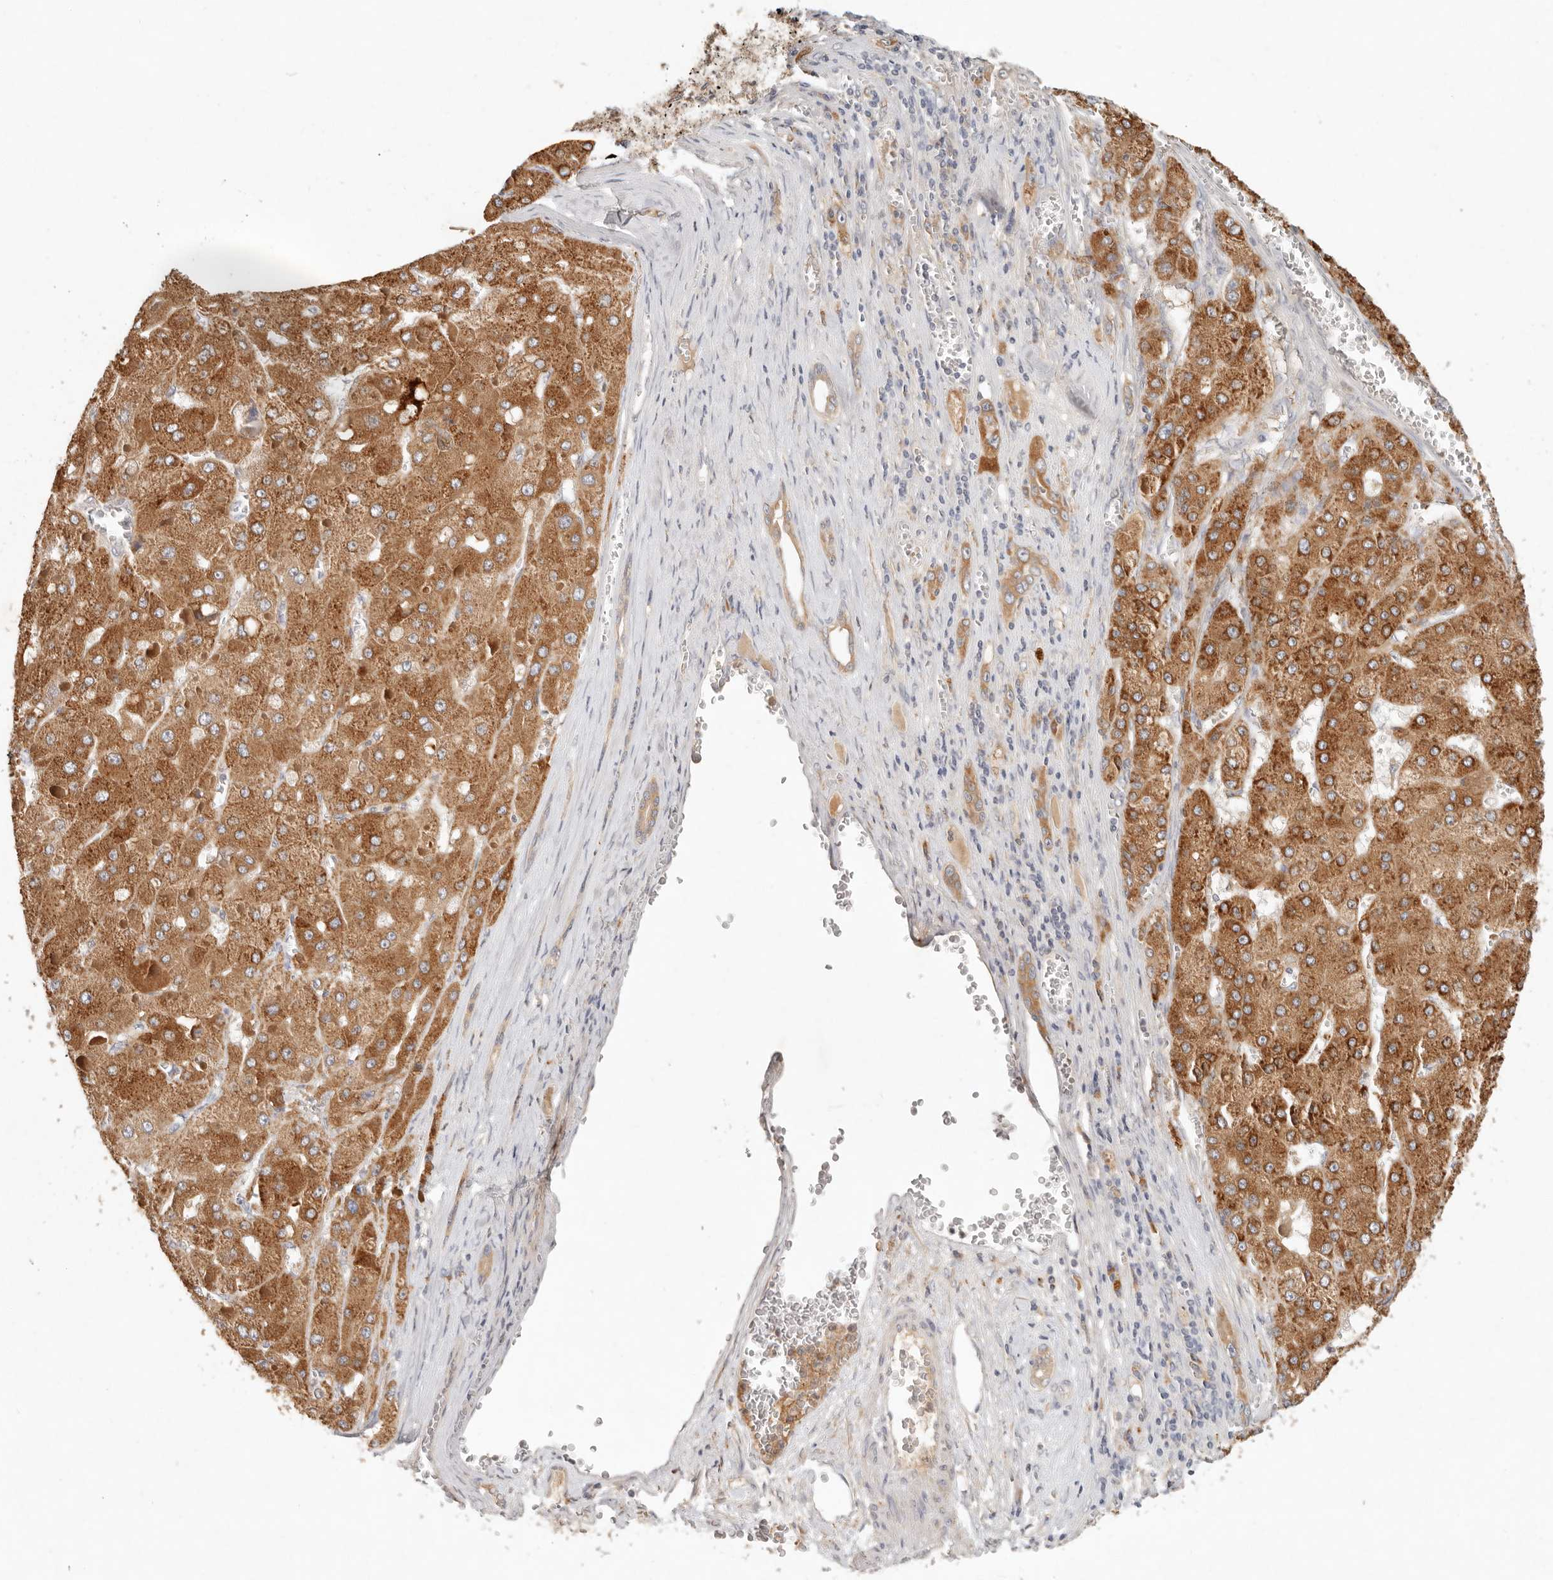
{"staining": {"intensity": "moderate", "quantity": ">75%", "location": "cytoplasmic/membranous"}, "tissue": "liver cancer", "cell_type": "Tumor cells", "image_type": "cancer", "snomed": [{"axis": "morphology", "description": "Carcinoma, Hepatocellular, NOS"}, {"axis": "topography", "description": "Liver"}], "caption": "Liver hepatocellular carcinoma tissue reveals moderate cytoplasmic/membranous staining in about >75% of tumor cells", "gene": "ARHGEF10L", "patient": {"sex": "female", "age": 73}}